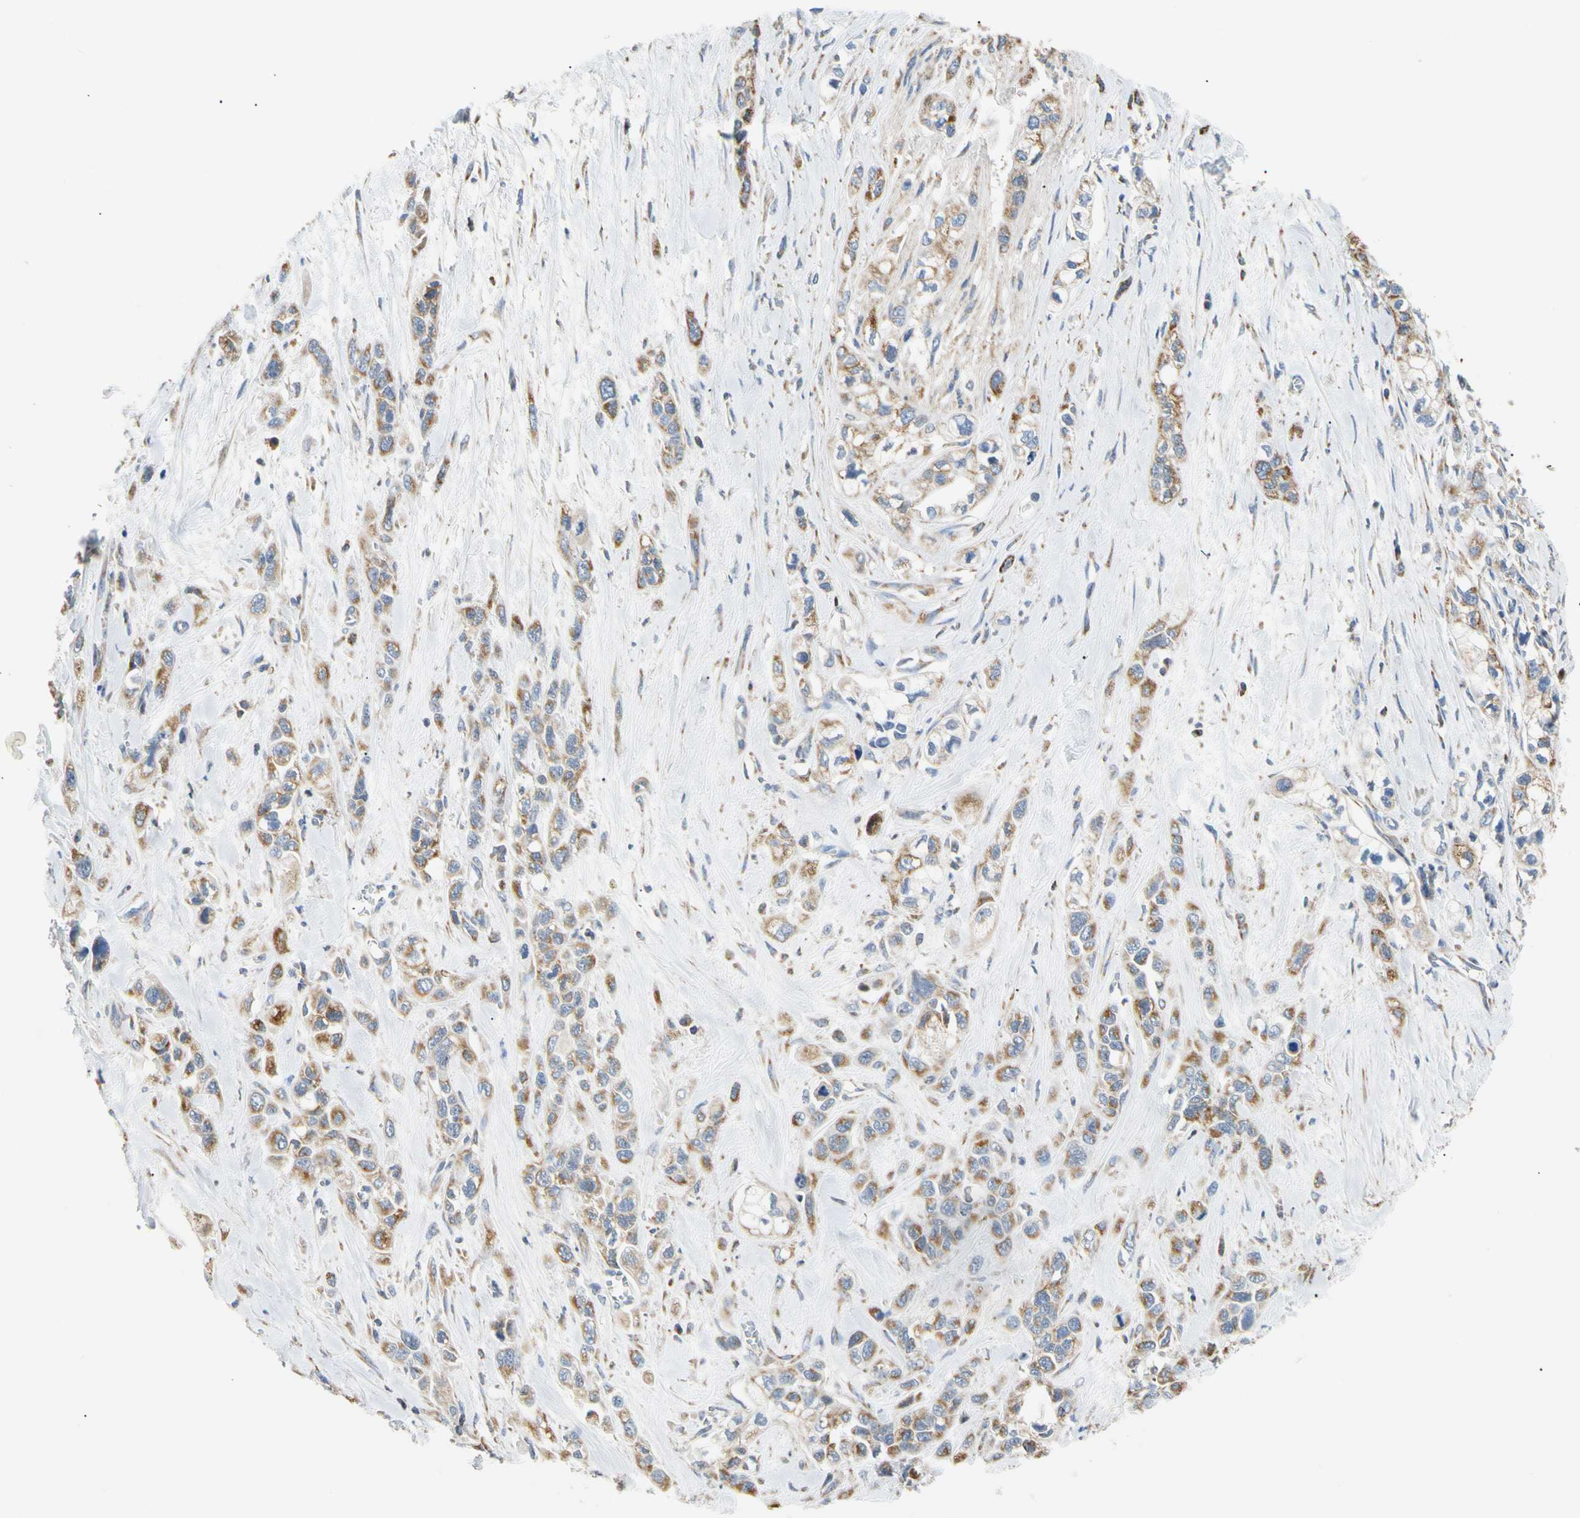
{"staining": {"intensity": "moderate", "quantity": "<25%", "location": "cytoplasmic/membranous"}, "tissue": "pancreatic cancer", "cell_type": "Tumor cells", "image_type": "cancer", "snomed": [{"axis": "morphology", "description": "Adenocarcinoma, NOS"}, {"axis": "topography", "description": "Pancreas"}], "caption": "IHC image of human pancreatic cancer stained for a protein (brown), which reveals low levels of moderate cytoplasmic/membranous staining in approximately <25% of tumor cells.", "gene": "PLGRKT", "patient": {"sex": "male", "age": 74}}